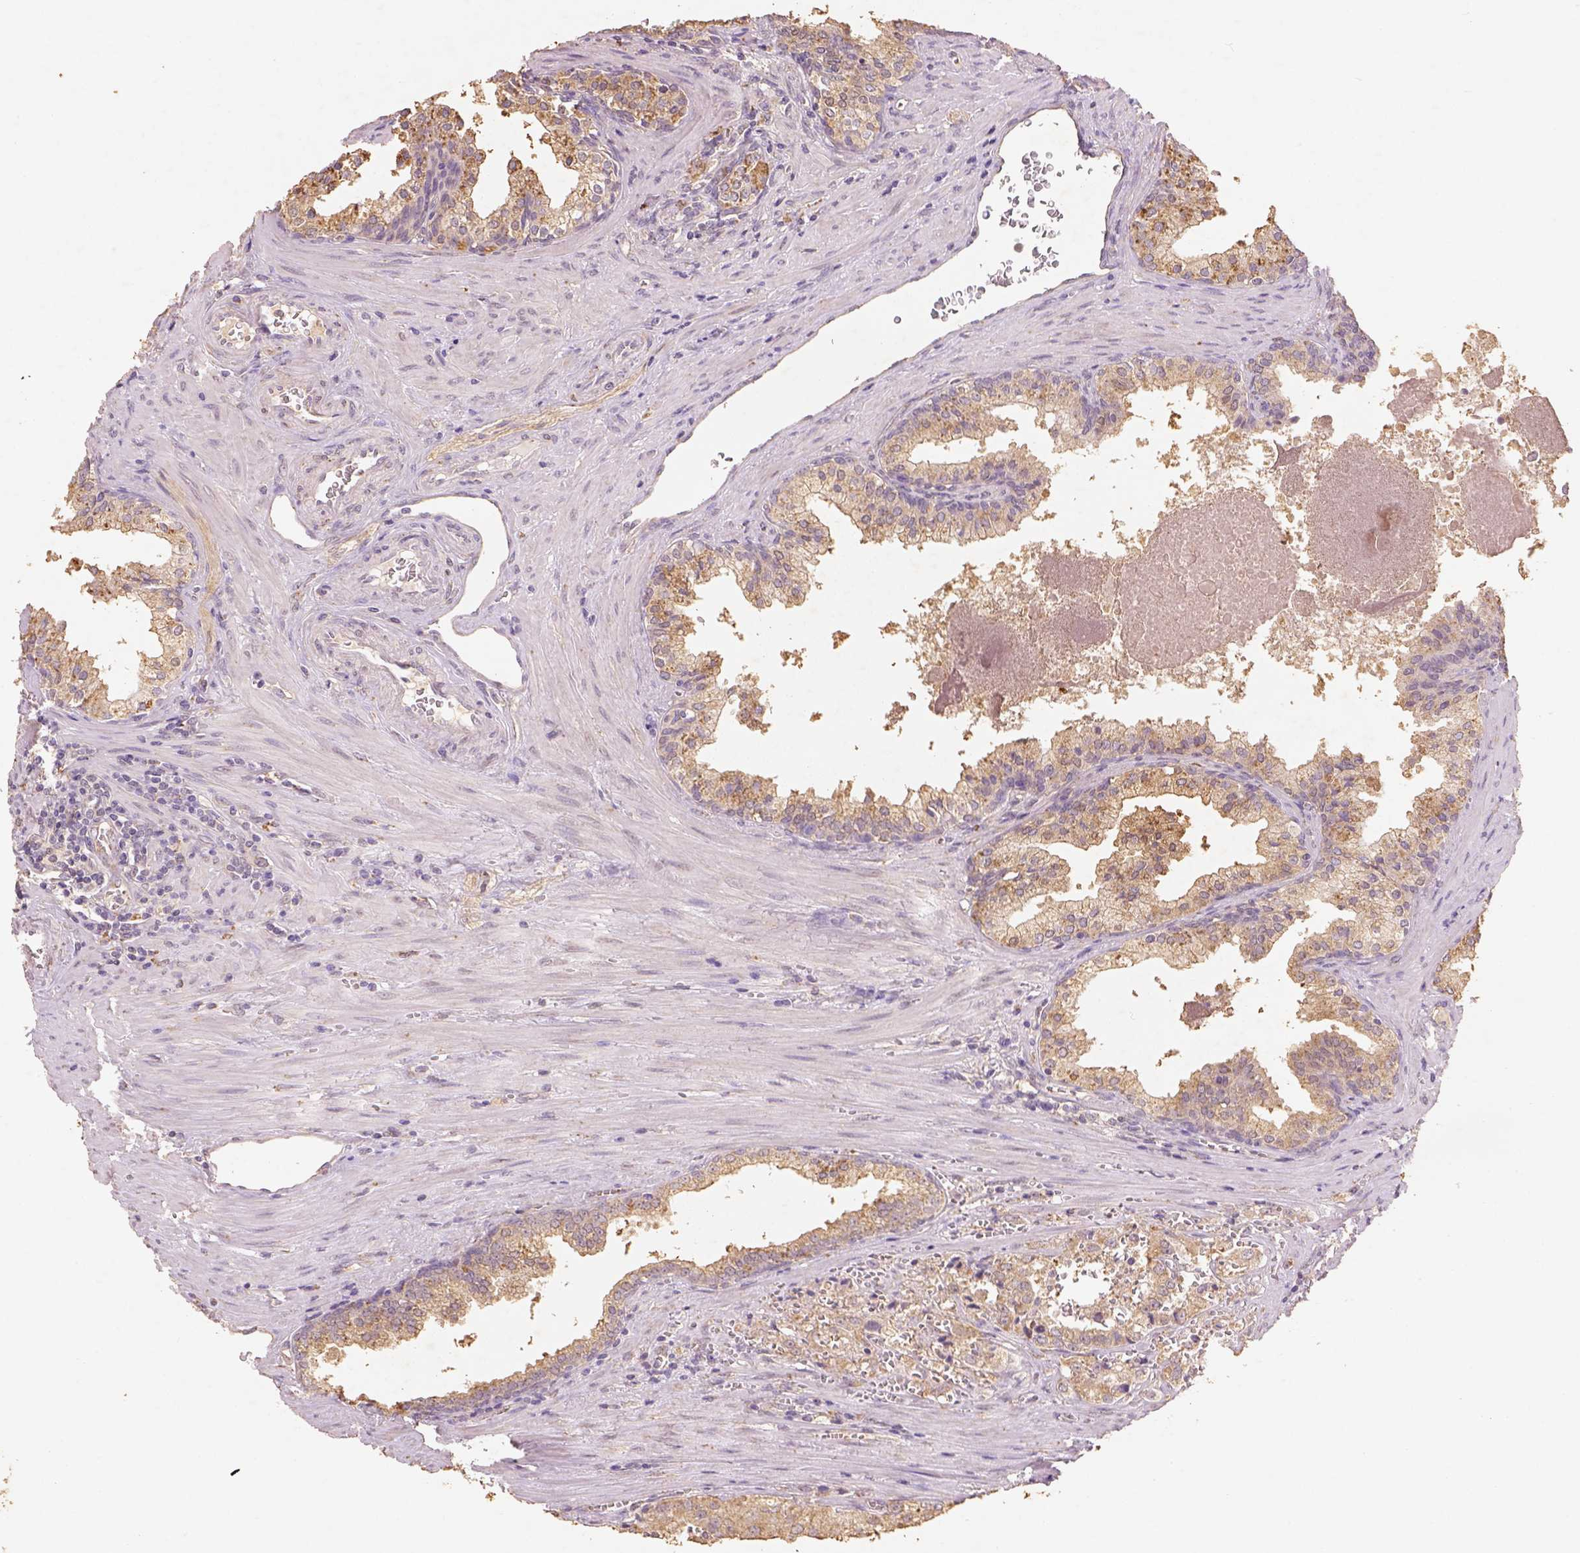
{"staining": {"intensity": "weak", "quantity": ">75%", "location": "cytoplasmic/membranous"}, "tissue": "prostate cancer", "cell_type": "Tumor cells", "image_type": "cancer", "snomed": [{"axis": "morphology", "description": "Adenocarcinoma, High grade"}, {"axis": "topography", "description": "Prostate"}], "caption": "Tumor cells show low levels of weak cytoplasmic/membranous expression in about >75% of cells in adenocarcinoma (high-grade) (prostate).", "gene": "AP2B1", "patient": {"sex": "male", "age": 68}}